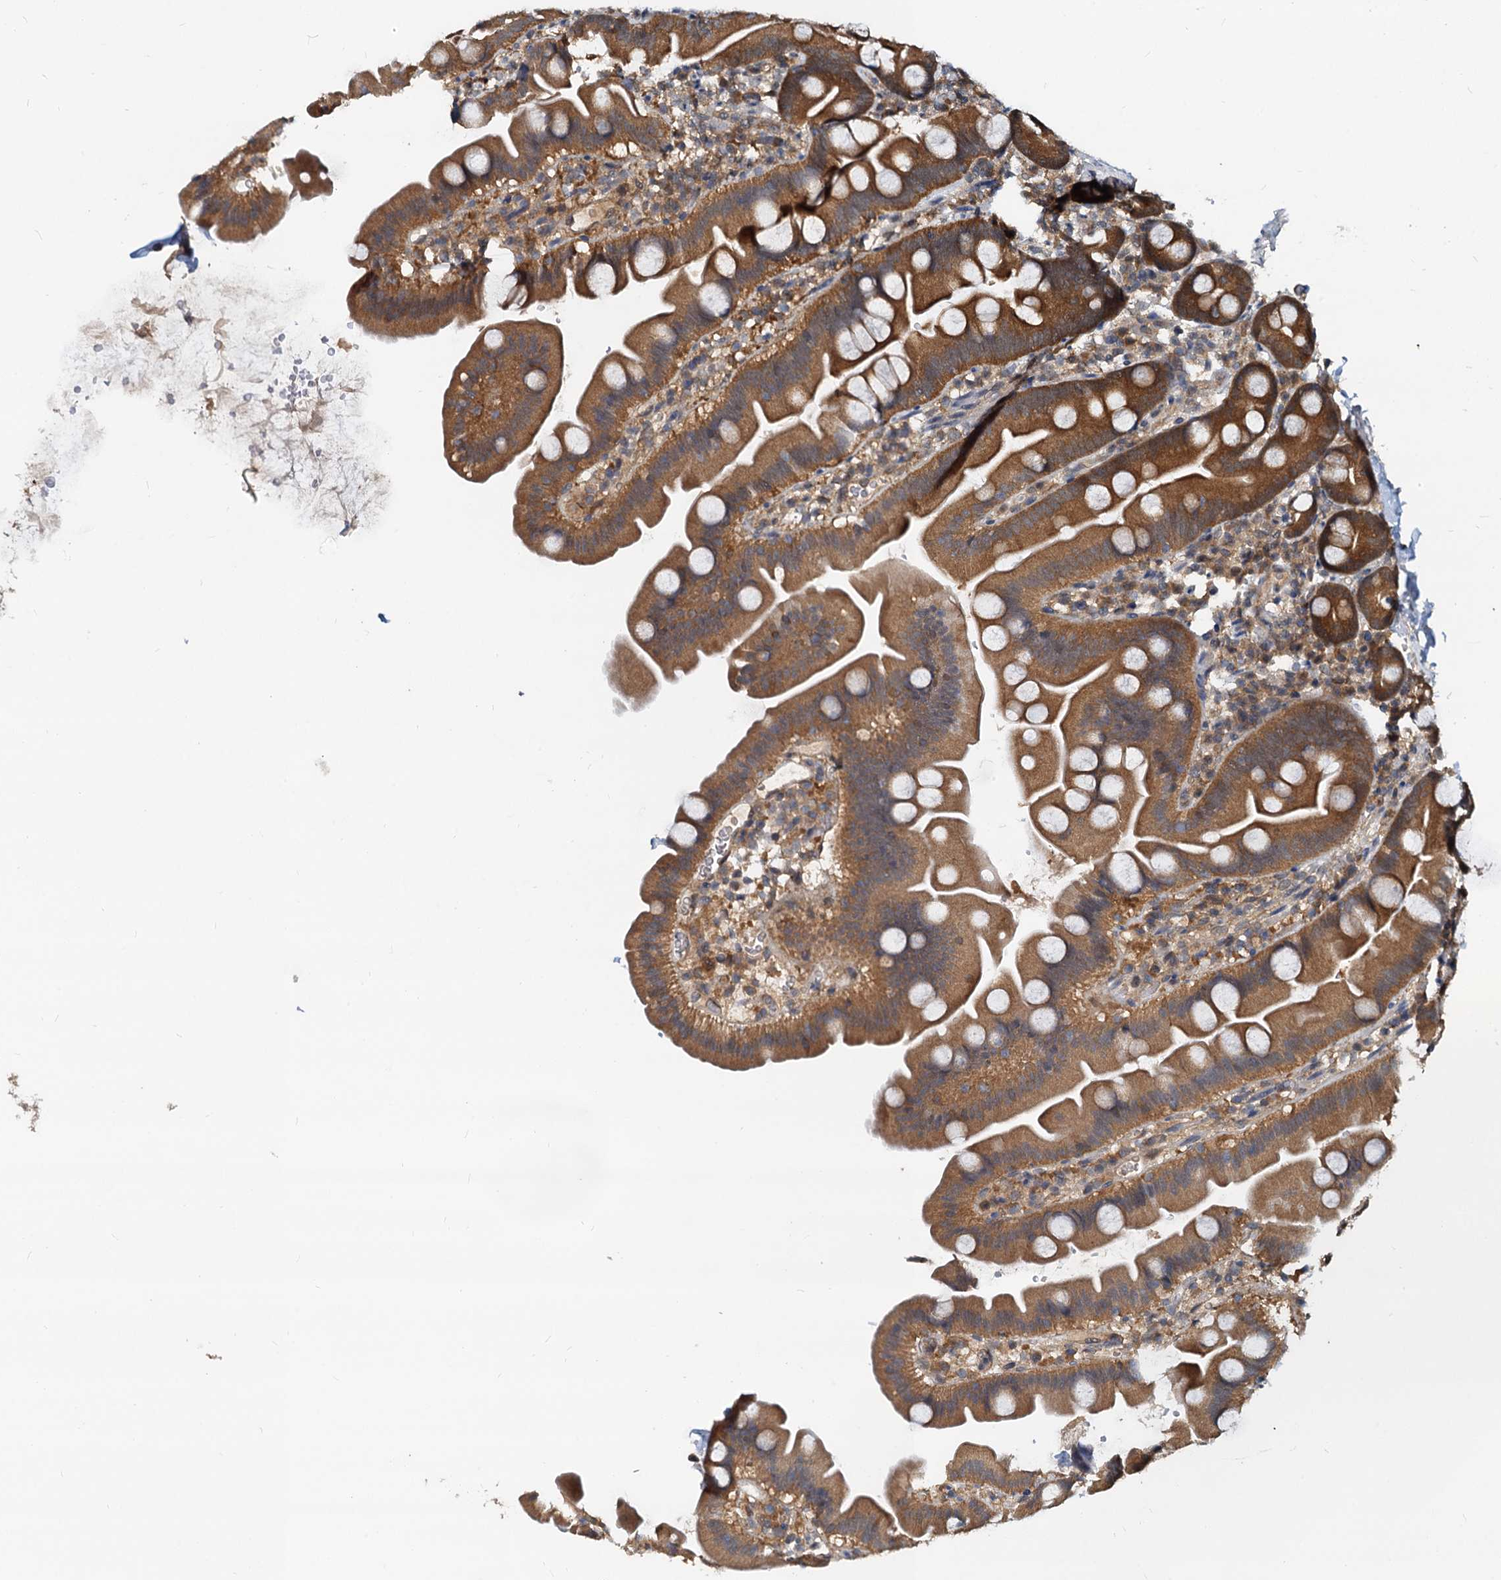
{"staining": {"intensity": "moderate", "quantity": ">75%", "location": "cytoplasmic/membranous"}, "tissue": "small intestine", "cell_type": "Glandular cells", "image_type": "normal", "snomed": [{"axis": "morphology", "description": "Normal tissue, NOS"}, {"axis": "topography", "description": "Small intestine"}], "caption": "High-magnification brightfield microscopy of benign small intestine stained with DAB (brown) and counterstained with hematoxylin (blue). glandular cells exhibit moderate cytoplasmic/membranous positivity is present in approximately>75% of cells.", "gene": "PTGES3", "patient": {"sex": "female", "age": 68}}